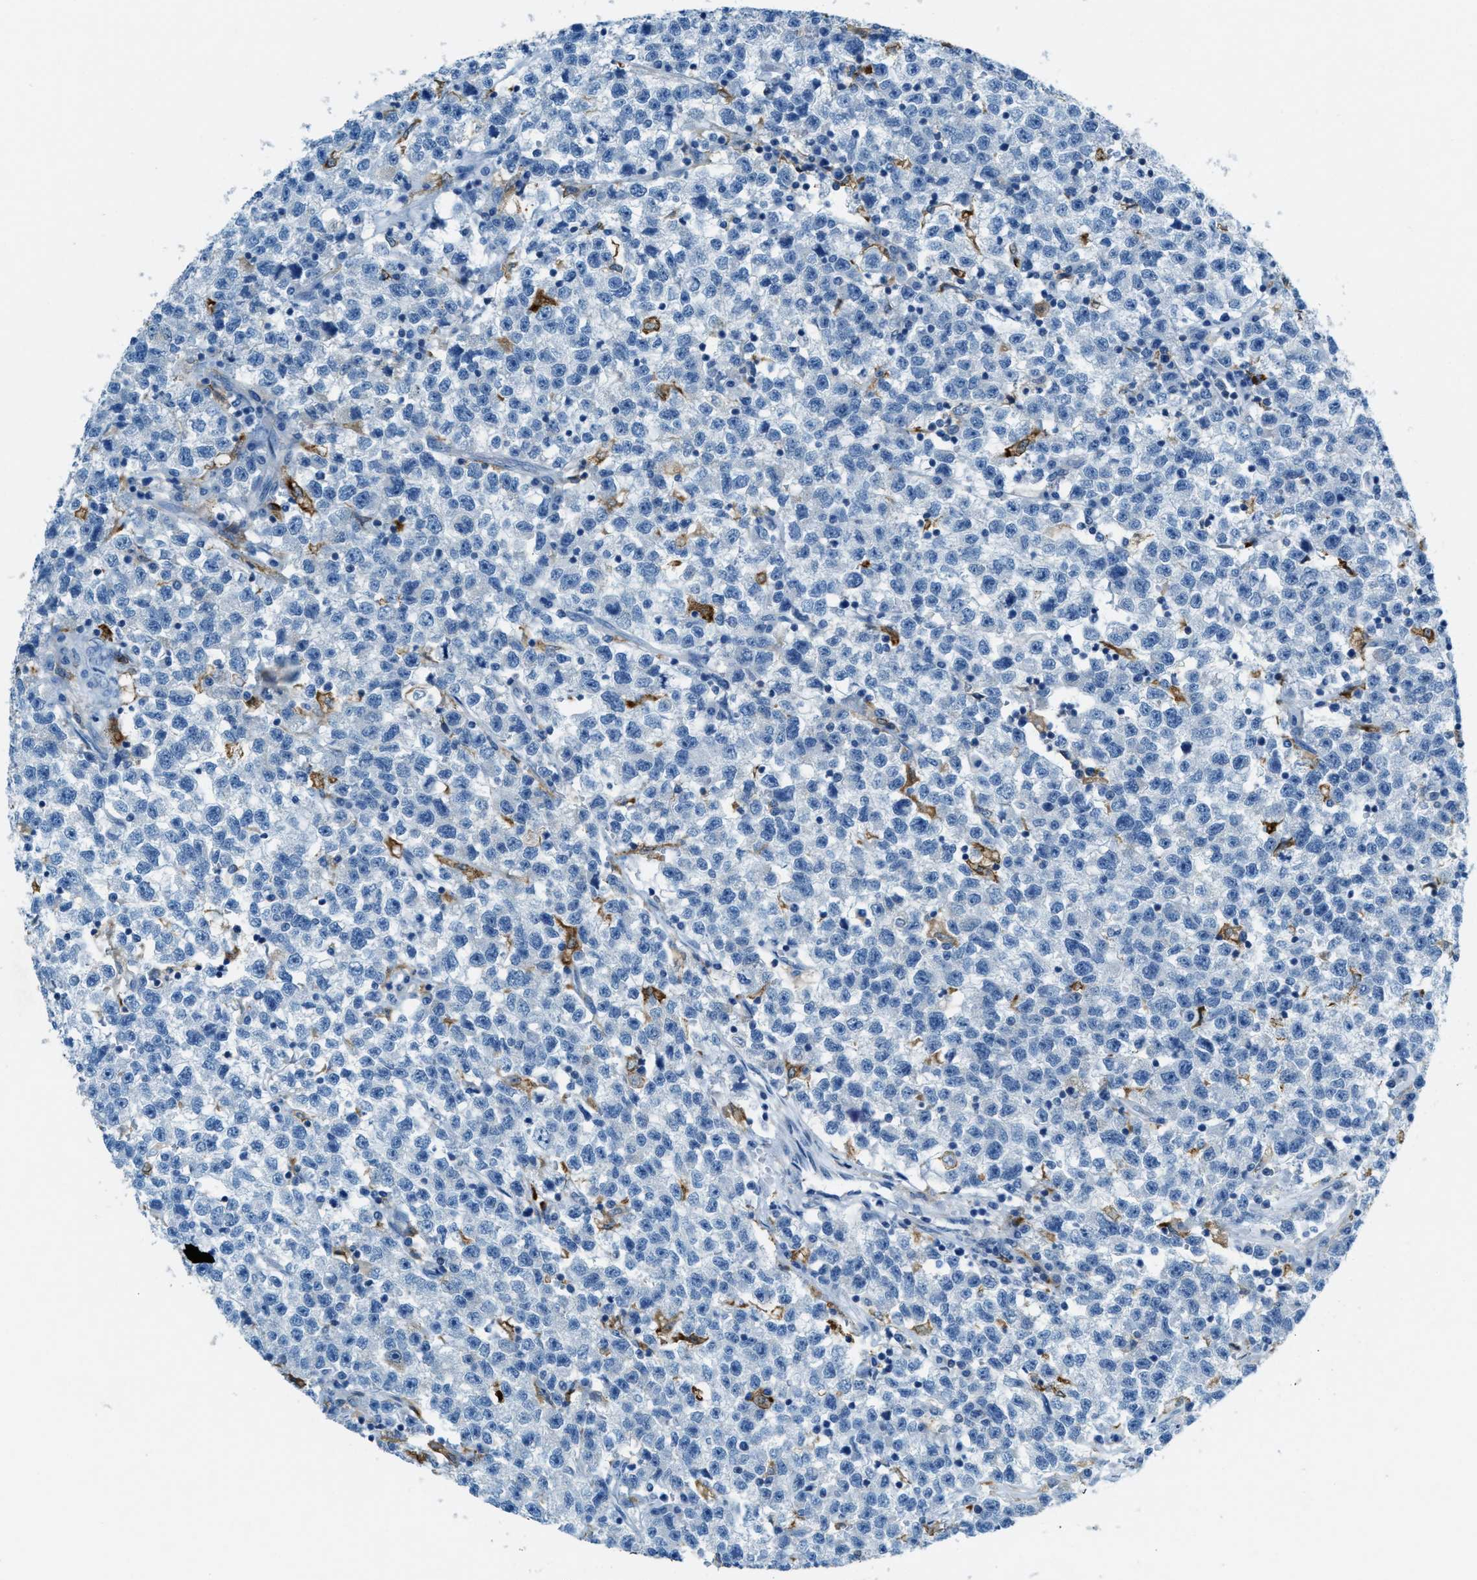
{"staining": {"intensity": "negative", "quantity": "none", "location": "none"}, "tissue": "testis cancer", "cell_type": "Tumor cells", "image_type": "cancer", "snomed": [{"axis": "morphology", "description": "Seminoma, NOS"}, {"axis": "topography", "description": "Testis"}], "caption": "DAB immunohistochemical staining of human seminoma (testis) exhibits no significant expression in tumor cells.", "gene": "MATCAP2", "patient": {"sex": "male", "age": 22}}